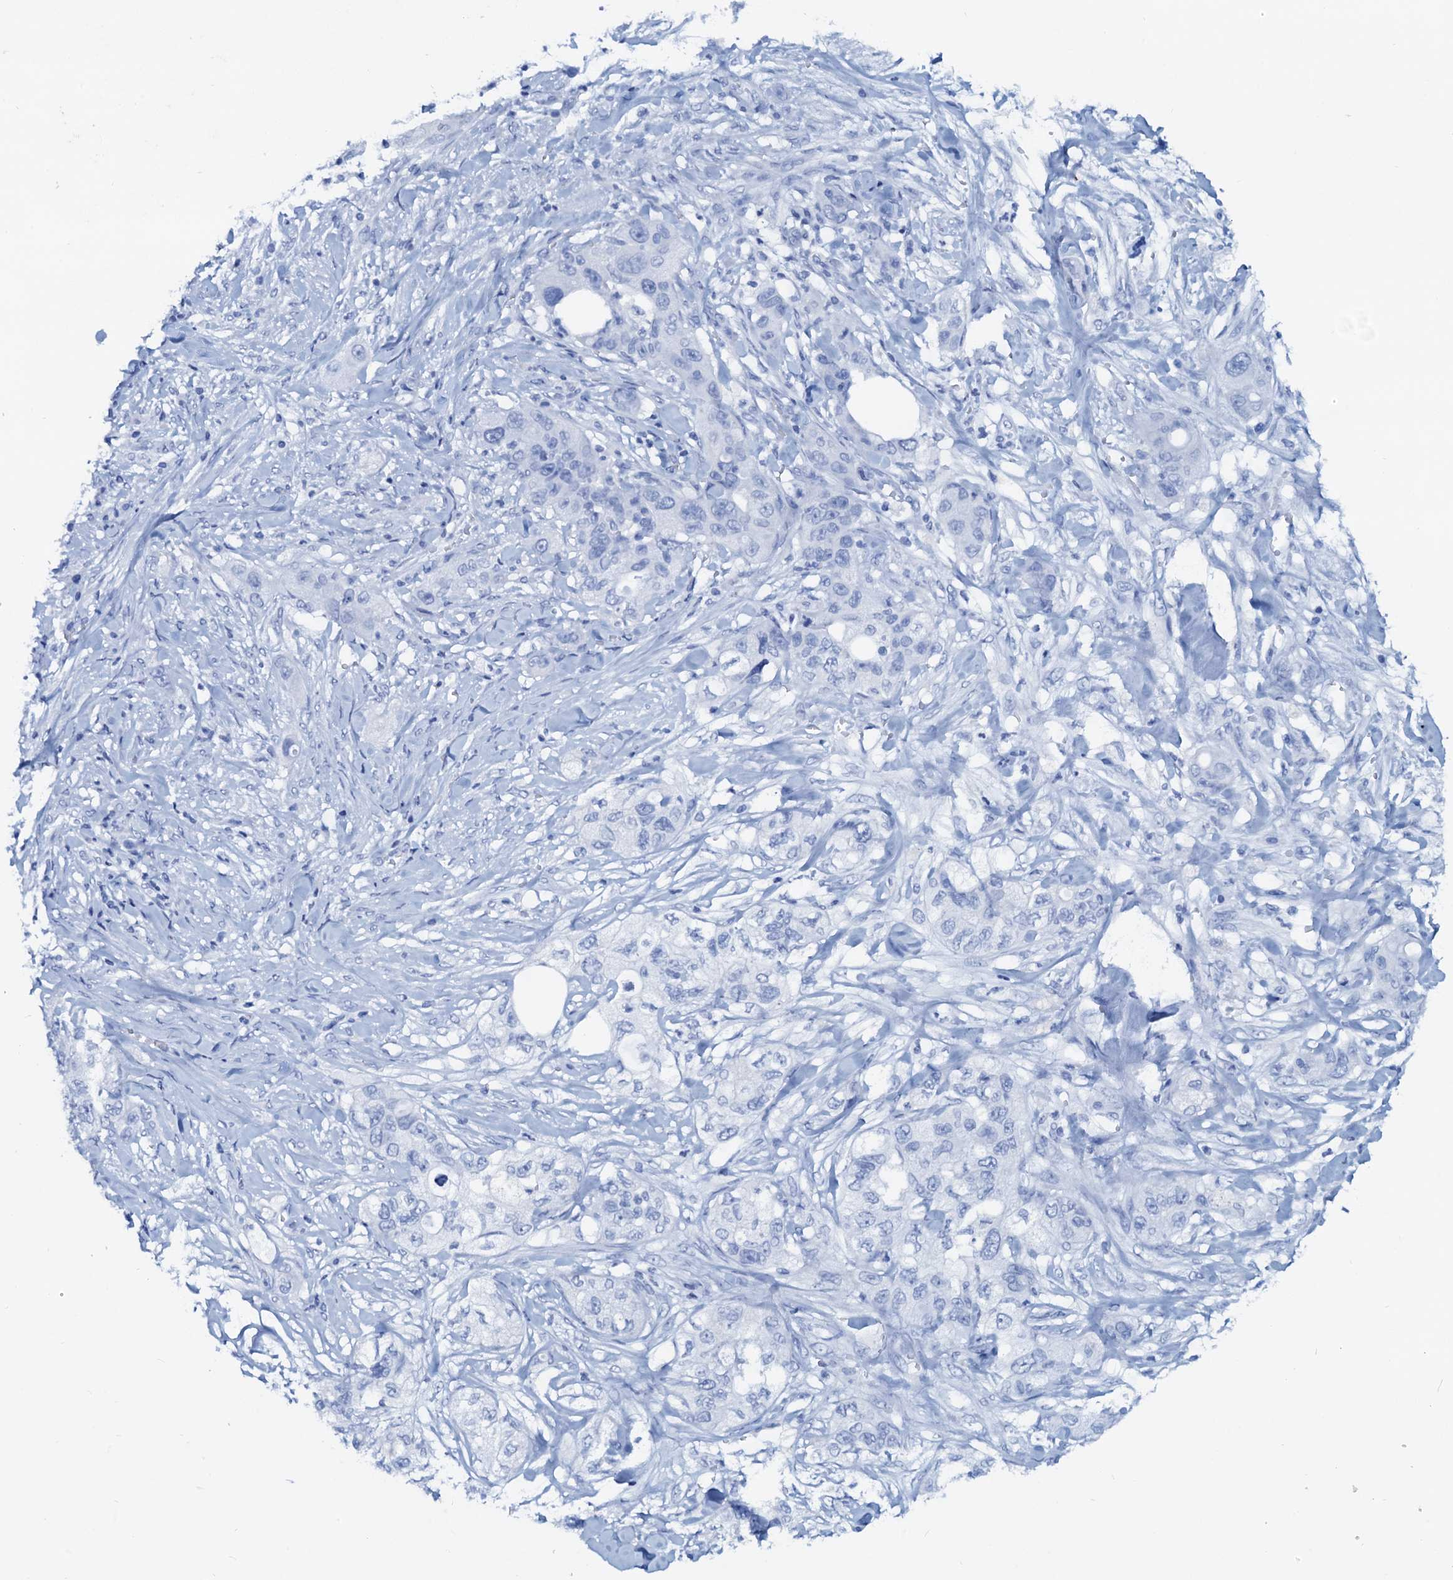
{"staining": {"intensity": "negative", "quantity": "none", "location": "none"}, "tissue": "pancreatic cancer", "cell_type": "Tumor cells", "image_type": "cancer", "snomed": [{"axis": "morphology", "description": "Adenocarcinoma, NOS"}, {"axis": "topography", "description": "Pancreas"}], "caption": "An image of human adenocarcinoma (pancreatic) is negative for staining in tumor cells.", "gene": "PTGES3", "patient": {"sex": "female", "age": 78}}